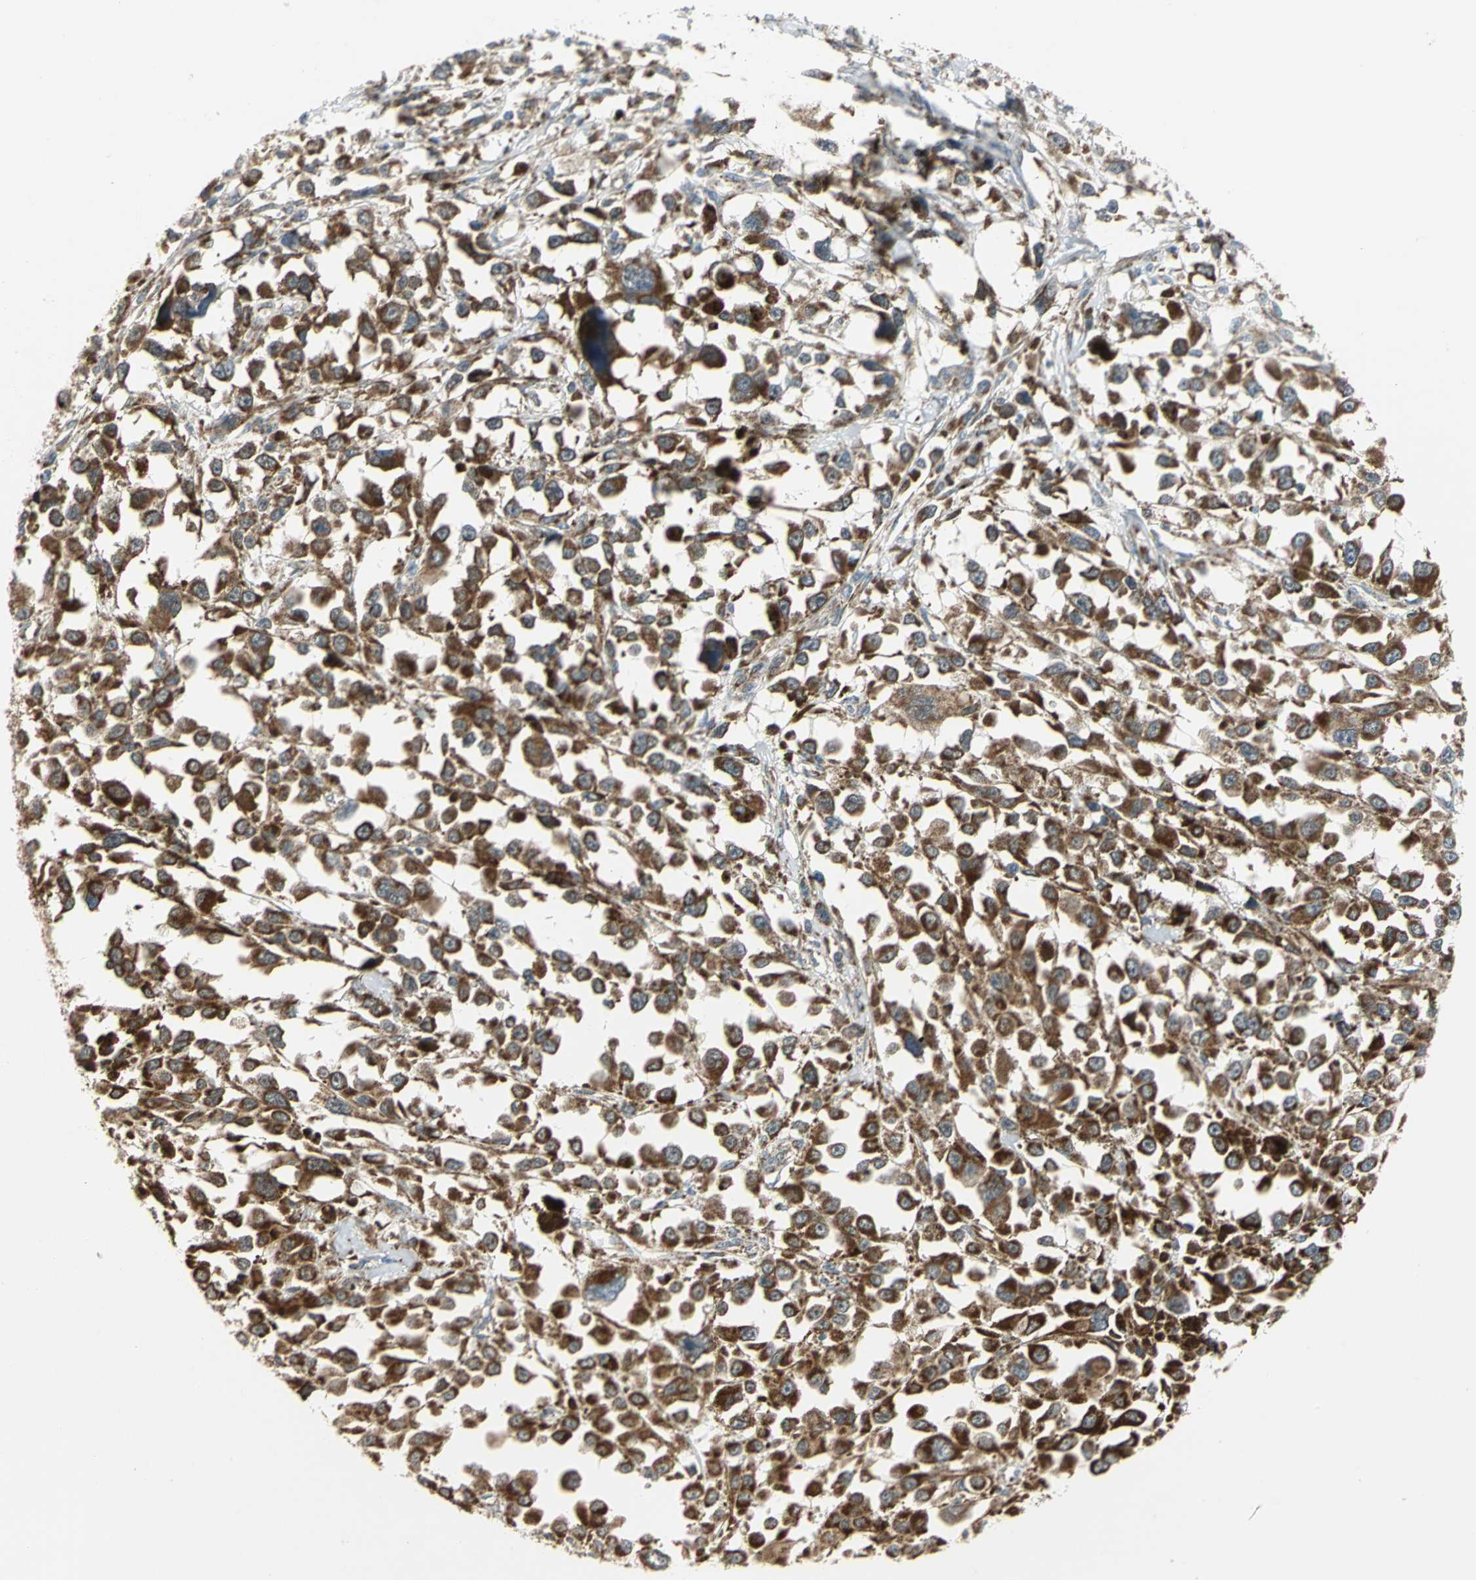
{"staining": {"intensity": "strong", "quantity": ">75%", "location": "cytoplasmic/membranous"}, "tissue": "melanoma", "cell_type": "Tumor cells", "image_type": "cancer", "snomed": [{"axis": "morphology", "description": "Malignant melanoma, Metastatic site"}, {"axis": "topography", "description": "Lymph node"}], "caption": "An image of human malignant melanoma (metastatic site) stained for a protein displays strong cytoplasmic/membranous brown staining in tumor cells. (DAB = brown stain, brightfield microscopy at high magnification).", "gene": "MRPS22", "patient": {"sex": "male", "age": 59}}